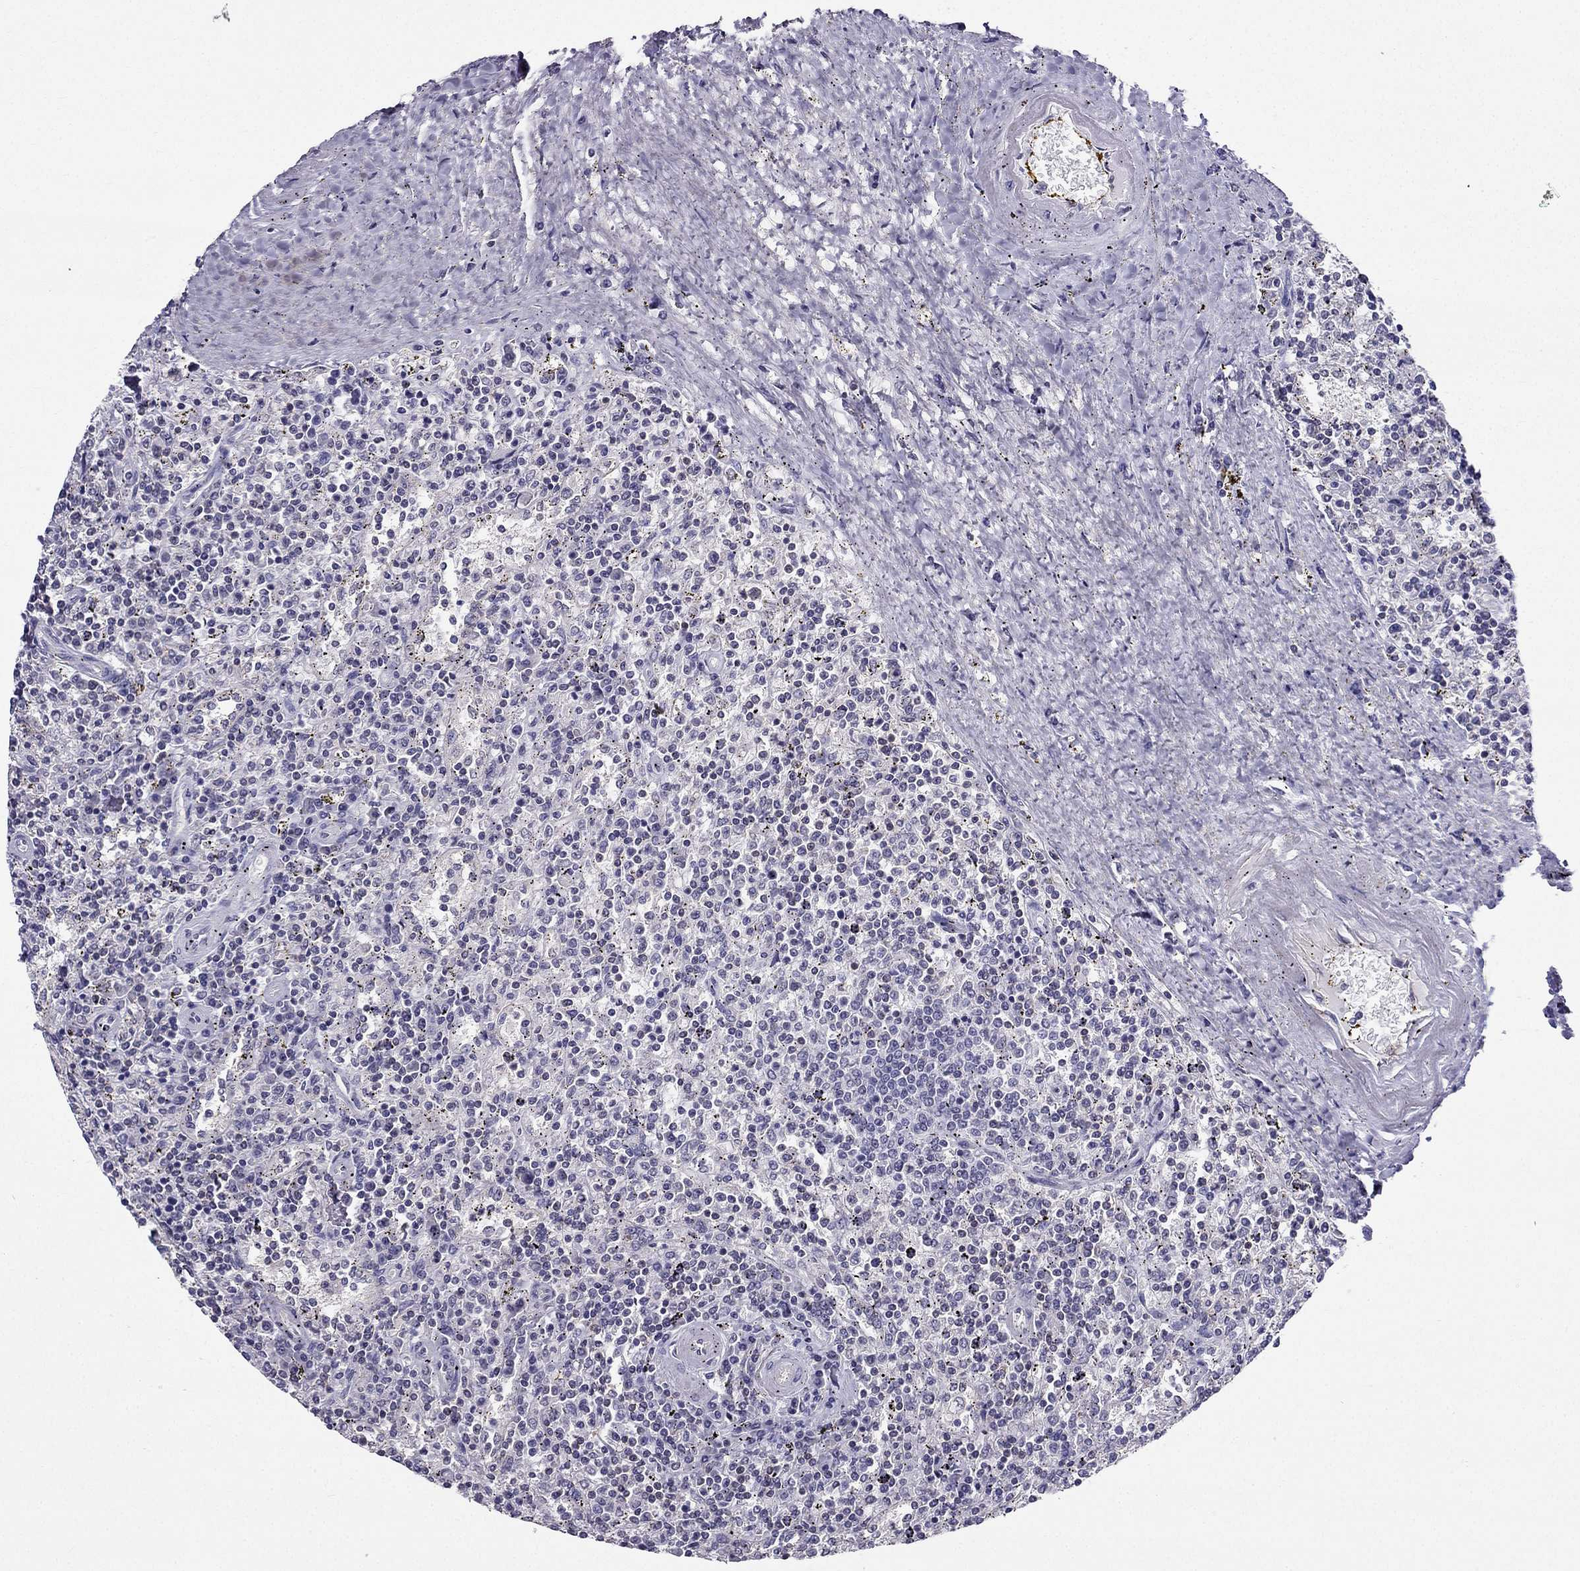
{"staining": {"intensity": "negative", "quantity": "none", "location": "none"}, "tissue": "lymphoma", "cell_type": "Tumor cells", "image_type": "cancer", "snomed": [{"axis": "morphology", "description": "Malignant lymphoma, non-Hodgkin's type, Low grade"}, {"axis": "topography", "description": "Spleen"}], "caption": "Tumor cells are negative for brown protein staining in lymphoma. (DAB (3,3'-diaminobenzidine) IHC visualized using brightfield microscopy, high magnification).", "gene": "AAK1", "patient": {"sex": "male", "age": 62}}